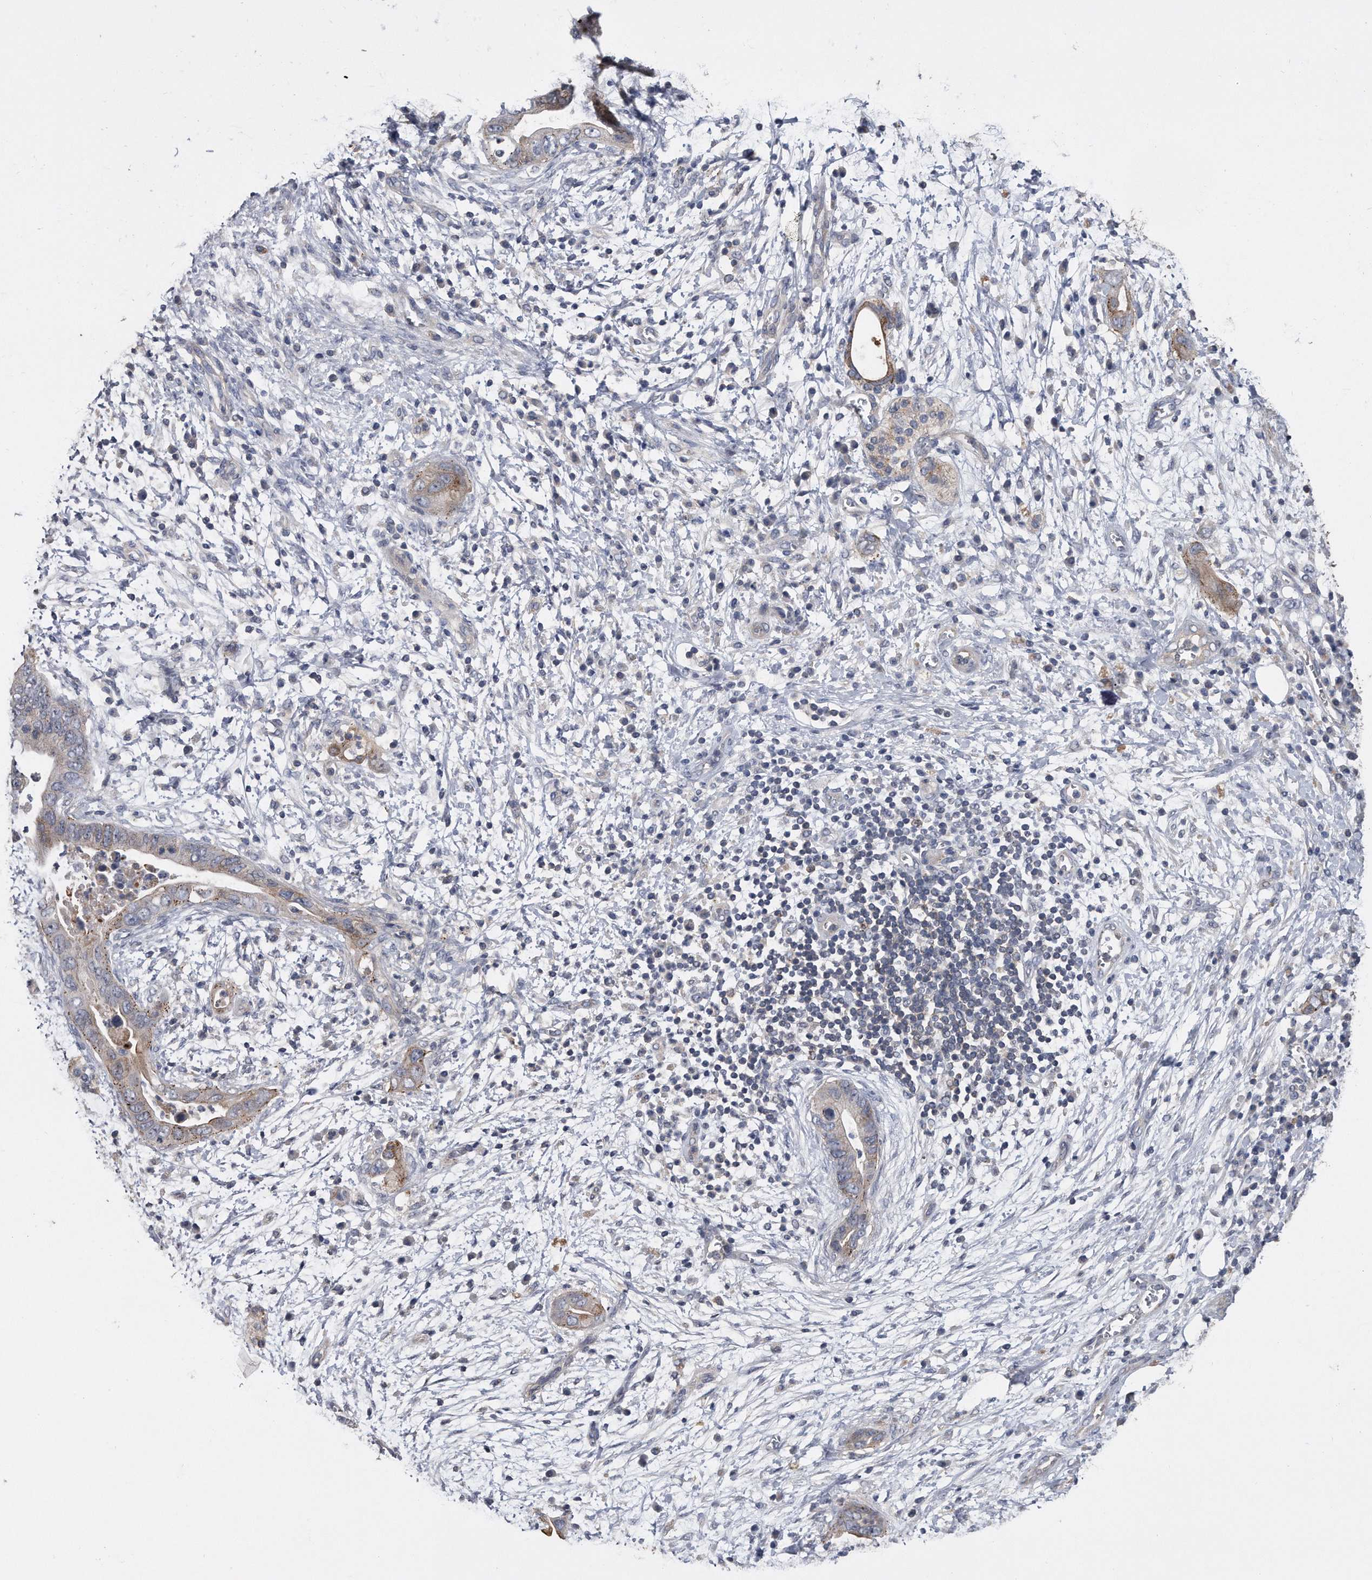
{"staining": {"intensity": "moderate", "quantity": "<25%", "location": "cytoplasmic/membranous"}, "tissue": "pancreatic cancer", "cell_type": "Tumor cells", "image_type": "cancer", "snomed": [{"axis": "morphology", "description": "Adenocarcinoma, NOS"}, {"axis": "topography", "description": "Pancreas"}], "caption": "A low amount of moderate cytoplasmic/membranous positivity is identified in about <25% of tumor cells in pancreatic adenocarcinoma tissue.", "gene": "KCND3", "patient": {"sex": "male", "age": 75}}